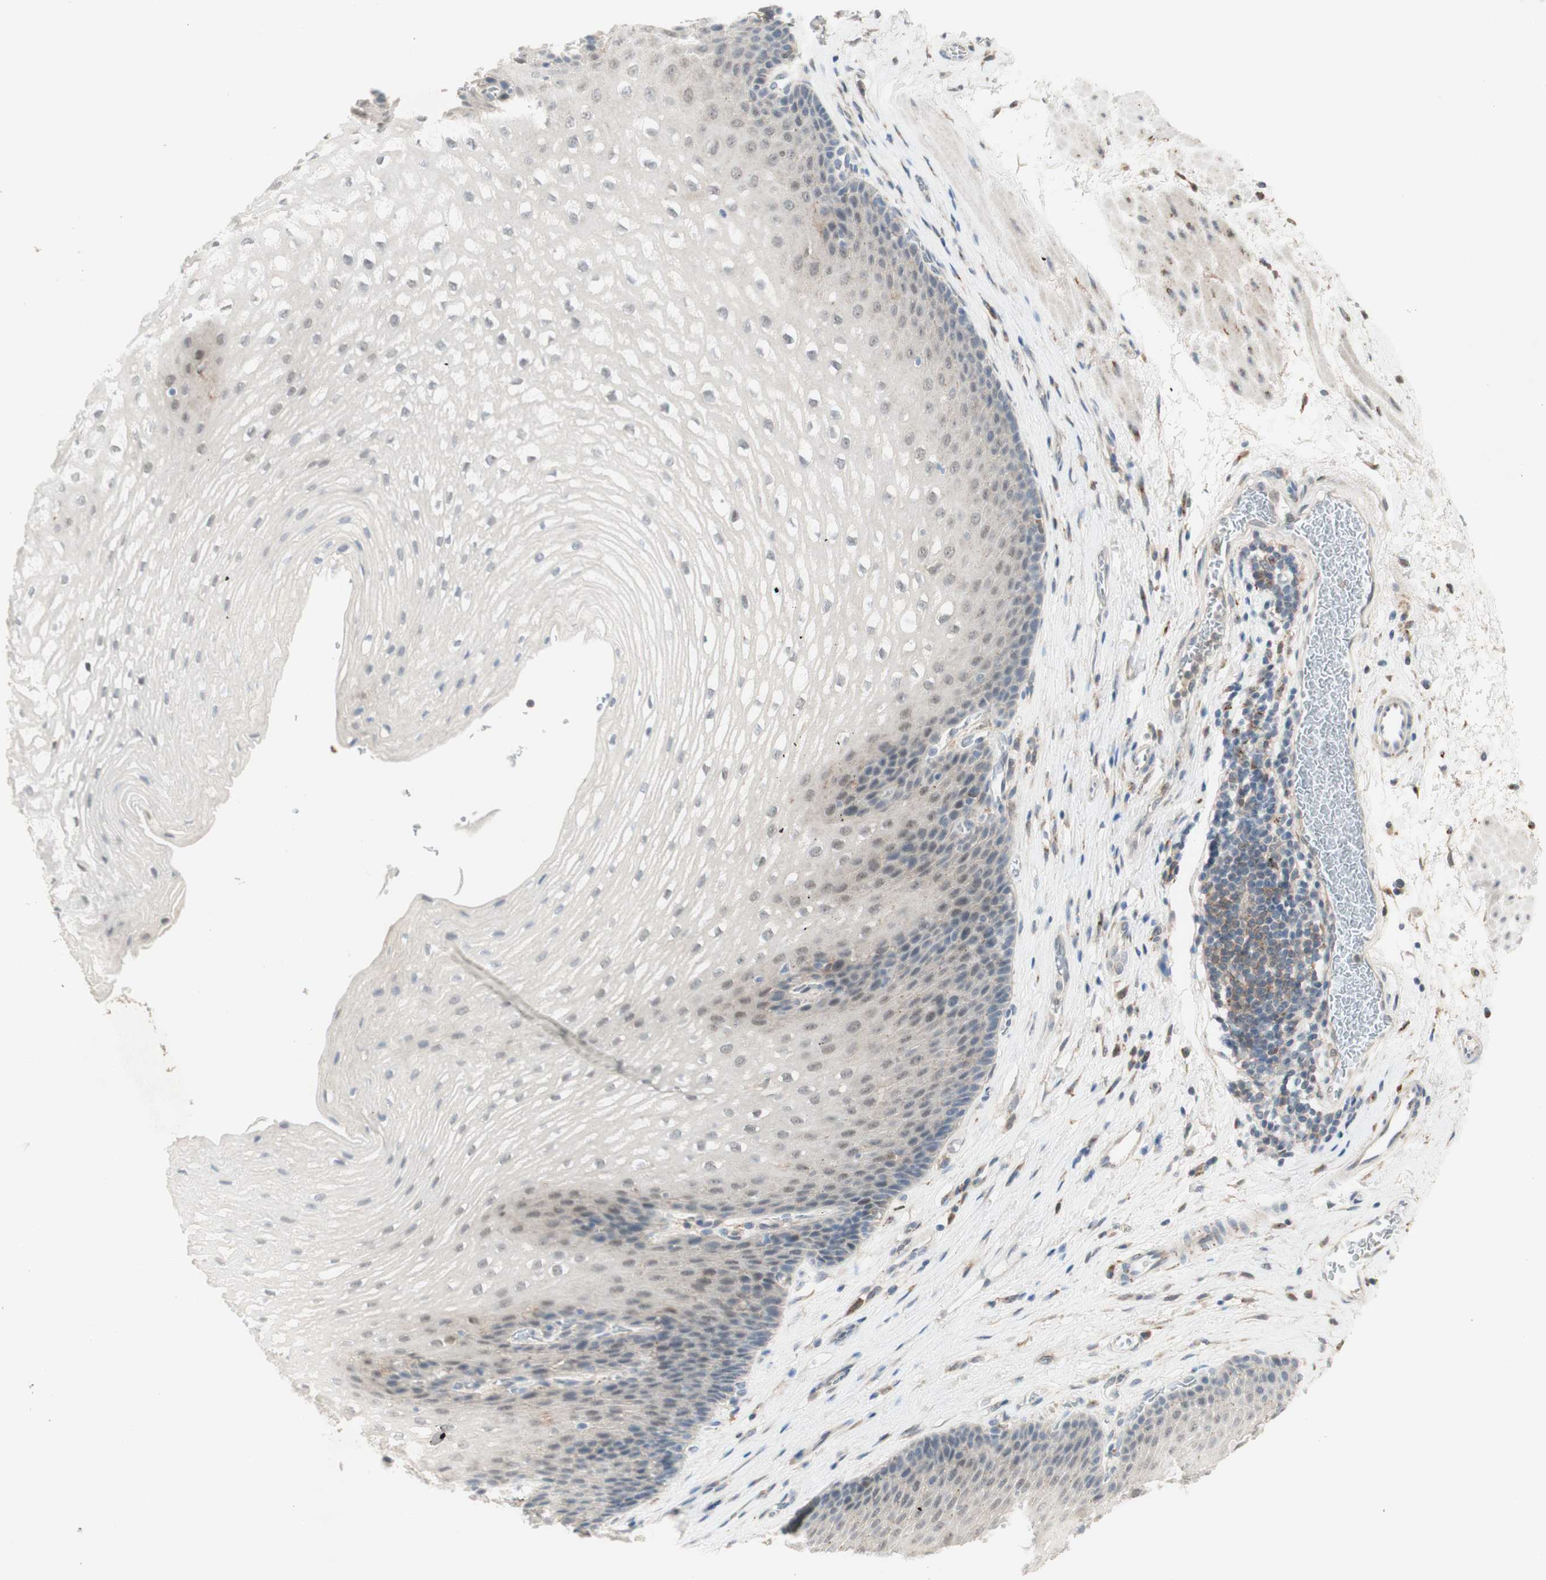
{"staining": {"intensity": "negative", "quantity": "none", "location": "none"}, "tissue": "esophagus", "cell_type": "Squamous epithelial cells", "image_type": "normal", "snomed": [{"axis": "morphology", "description": "Normal tissue, NOS"}, {"axis": "topography", "description": "Esophagus"}], "caption": "There is no significant positivity in squamous epithelial cells of esophagus. The staining was performed using DAB (3,3'-diaminobenzidine) to visualize the protein expression in brown, while the nuclei were stained in blue with hematoxylin (Magnification: 20x).", "gene": "GAPT", "patient": {"sex": "male", "age": 48}}